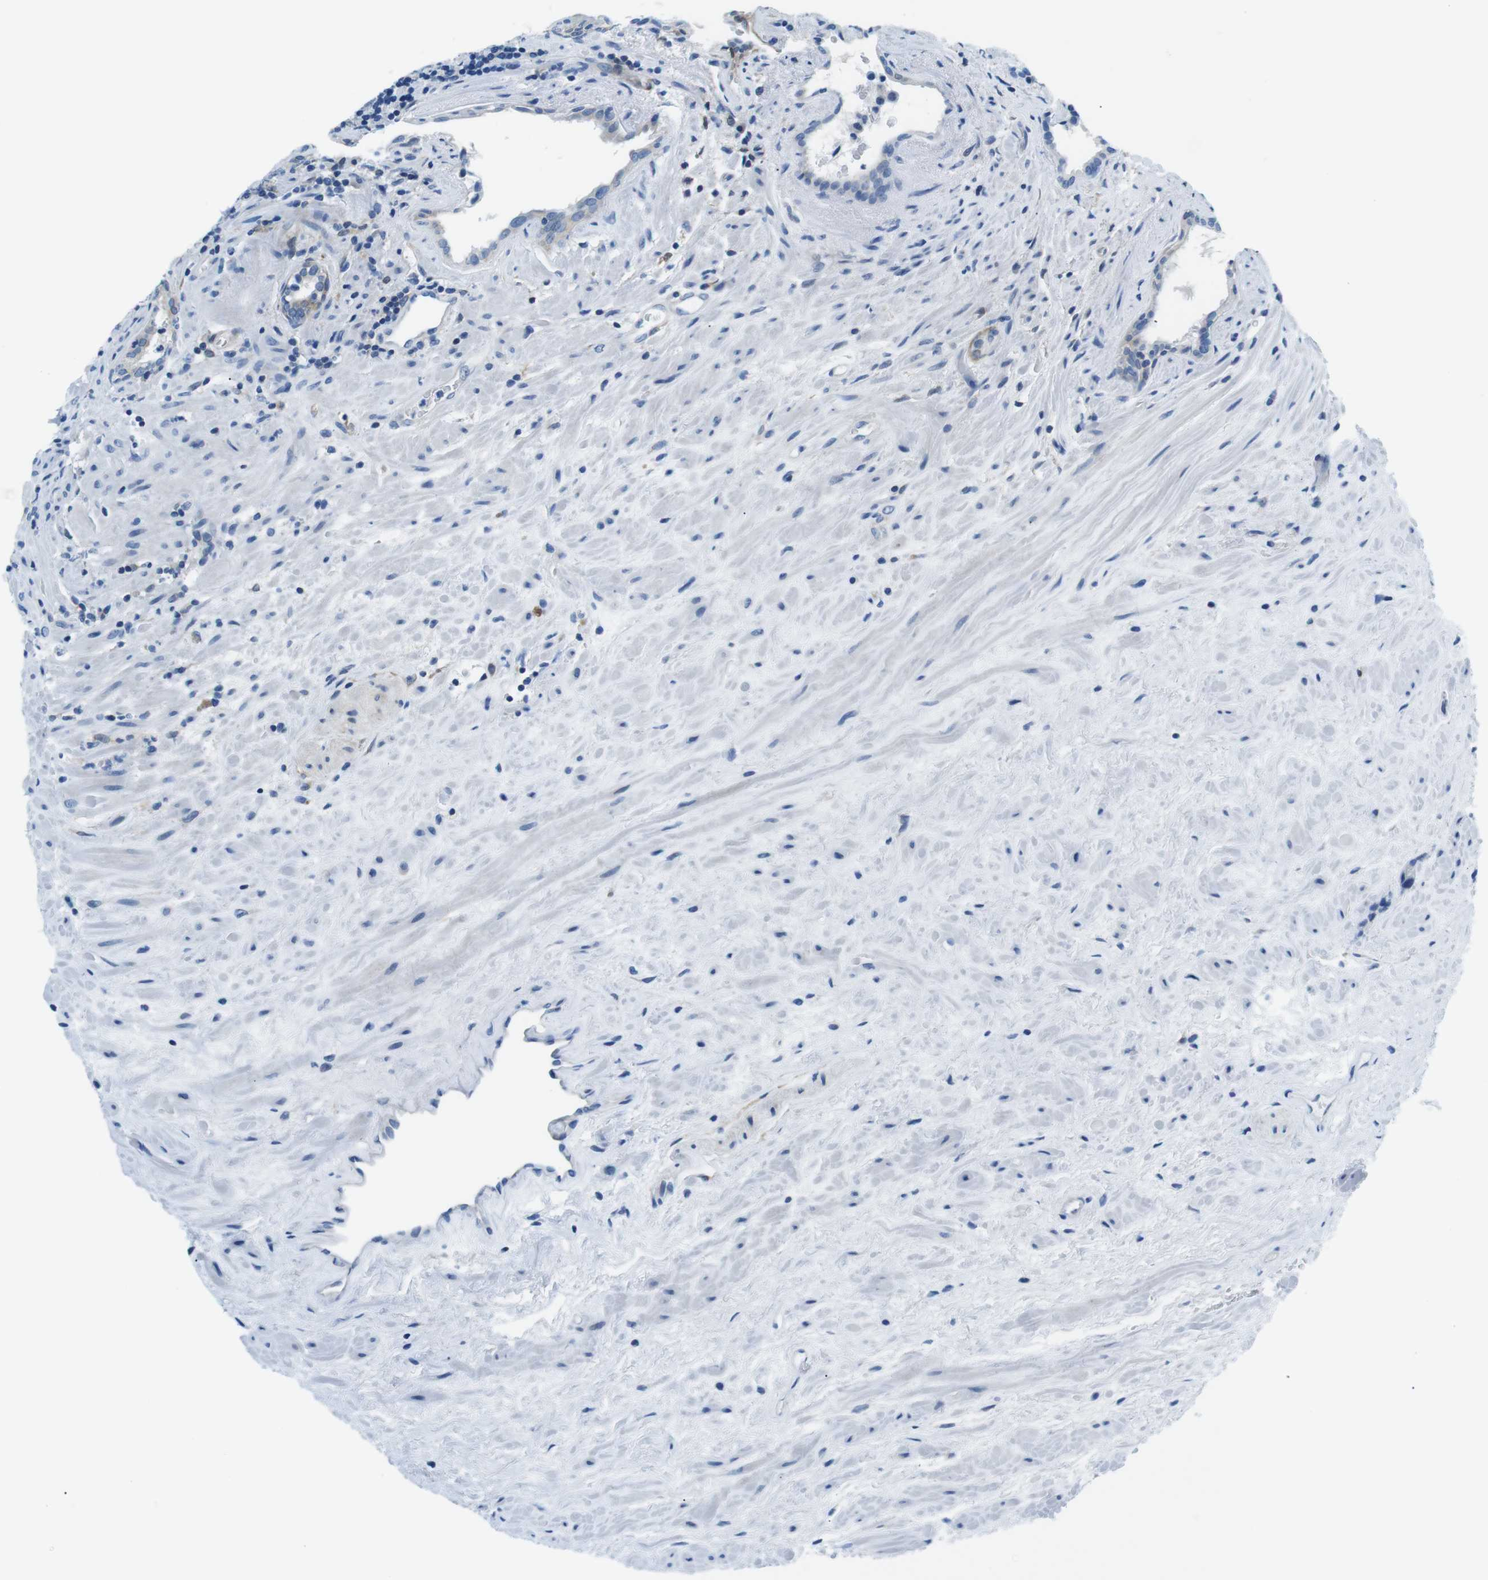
{"staining": {"intensity": "moderate", "quantity": "25%-75%", "location": "cytoplasmic/membranous"}, "tissue": "prostate cancer", "cell_type": "Tumor cells", "image_type": "cancer", "snomed": [{"axis": "morphology", "description": "Adenocarcinoma, High grade"}, {"axis": "topography", "description": "Prostate"}], "caption": "This image shows immunohistochemistry (IHC) staining of prostate cancer, with medium moderate cytoplasmic/membranous positivity in approximately 25%-75% of tumor cells.", "gene": "PHLDA1", "patient": {"sex": "male", "age": 71}}